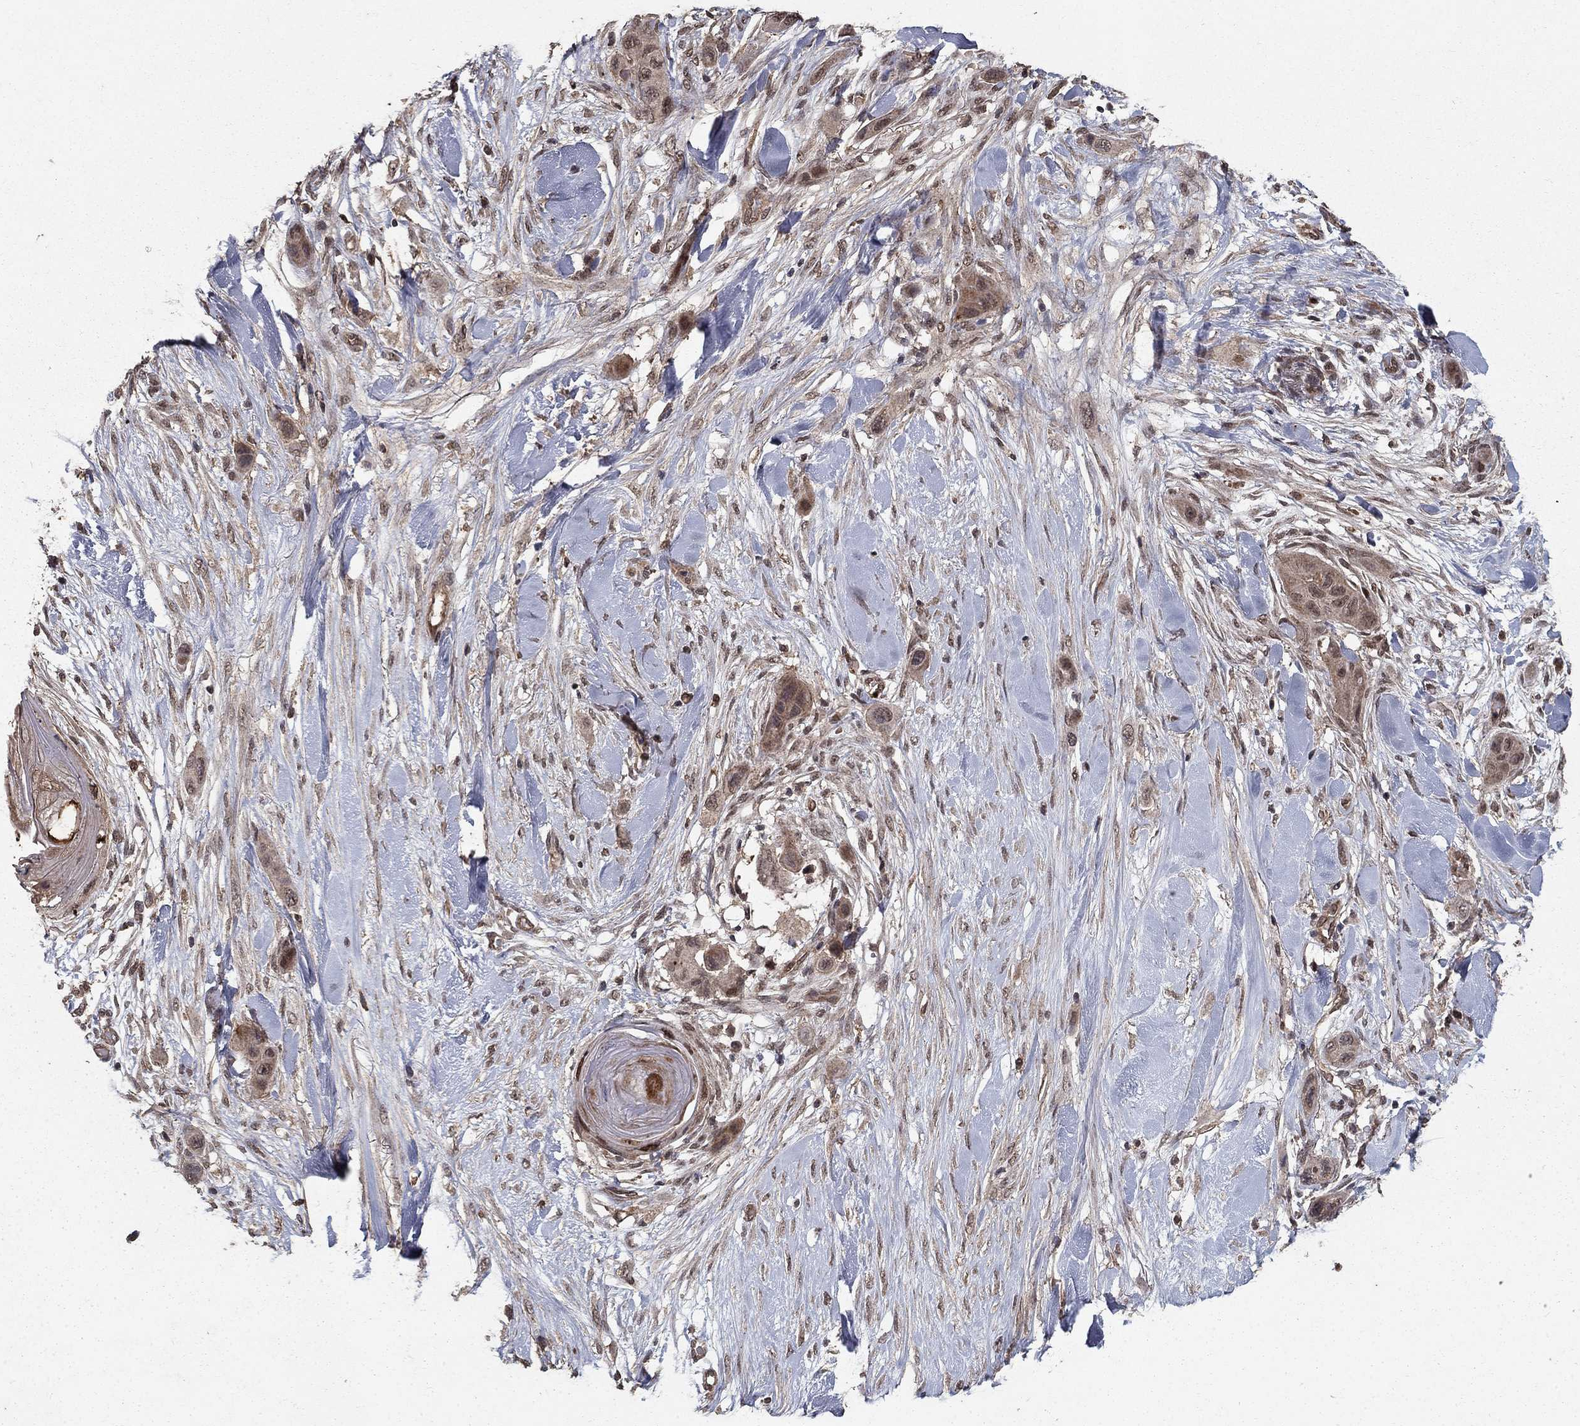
{"staining": {"intensity": "weak", "quantity": "25%-75%", "location": "cytoplasmic/membranous,nuclear"}, "tissue": "skin cancer", "cell_type": "Tumor cells", "image_type": "cancer", "snomed": [{"axis": "morphology", "description": "Squamous cell carcinoma, NOS"}, {"axis": "topography", "description": "Skin"}], "caption": "This is an image of immunohistochemistry staining of skin cancer, which shows weak expression in the cytoplasmic/membranous and nuclear of tumor cells.", "gene": "PRDM1", "patient": {"sex": "male", "age": 79}}